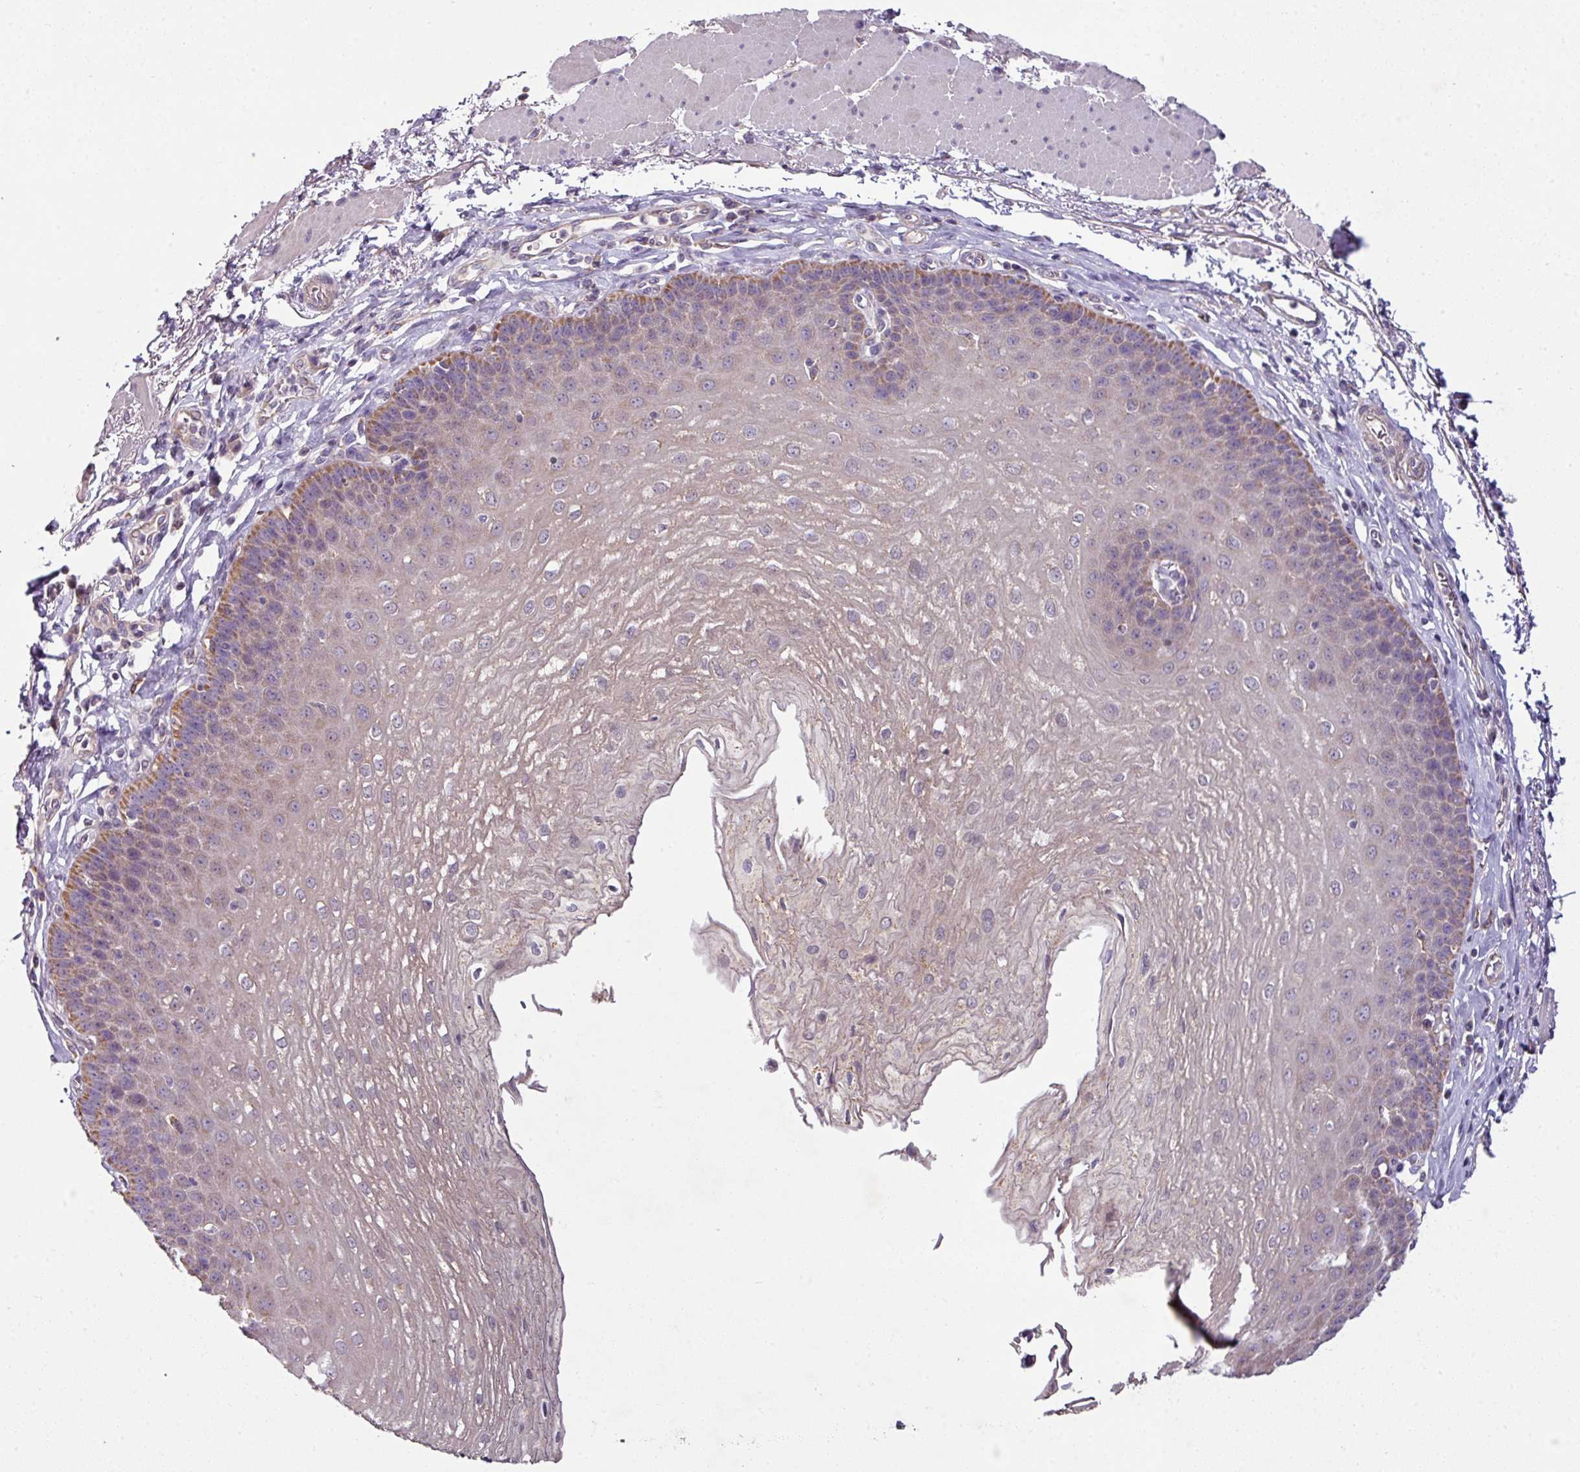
{"staining": {"intensity": "moderate", "quantity": "25%-75%", "location": "cytoplasmic/membranous"}, "tissue": "esophagus", "cell_type": "Squamous epithelial cells", "image_type": "normal", "snomed": [{"axis": "morphology", "description": "Normal tissue, NOS"}, {"axis": "topography", "description": "Esophagus"}], "caption": "Immunohistochemistry (IHC) (DAB) staining of benign esophagus demonstrates moderate cytoplasmic/membranous protein positivity in approximately 25%-75% of squamous epithelial cells. (IHC, brightfield microscopy, high magnification).", "gene": "LRRC9", "patient": {"sex": "female", "age": 81}}